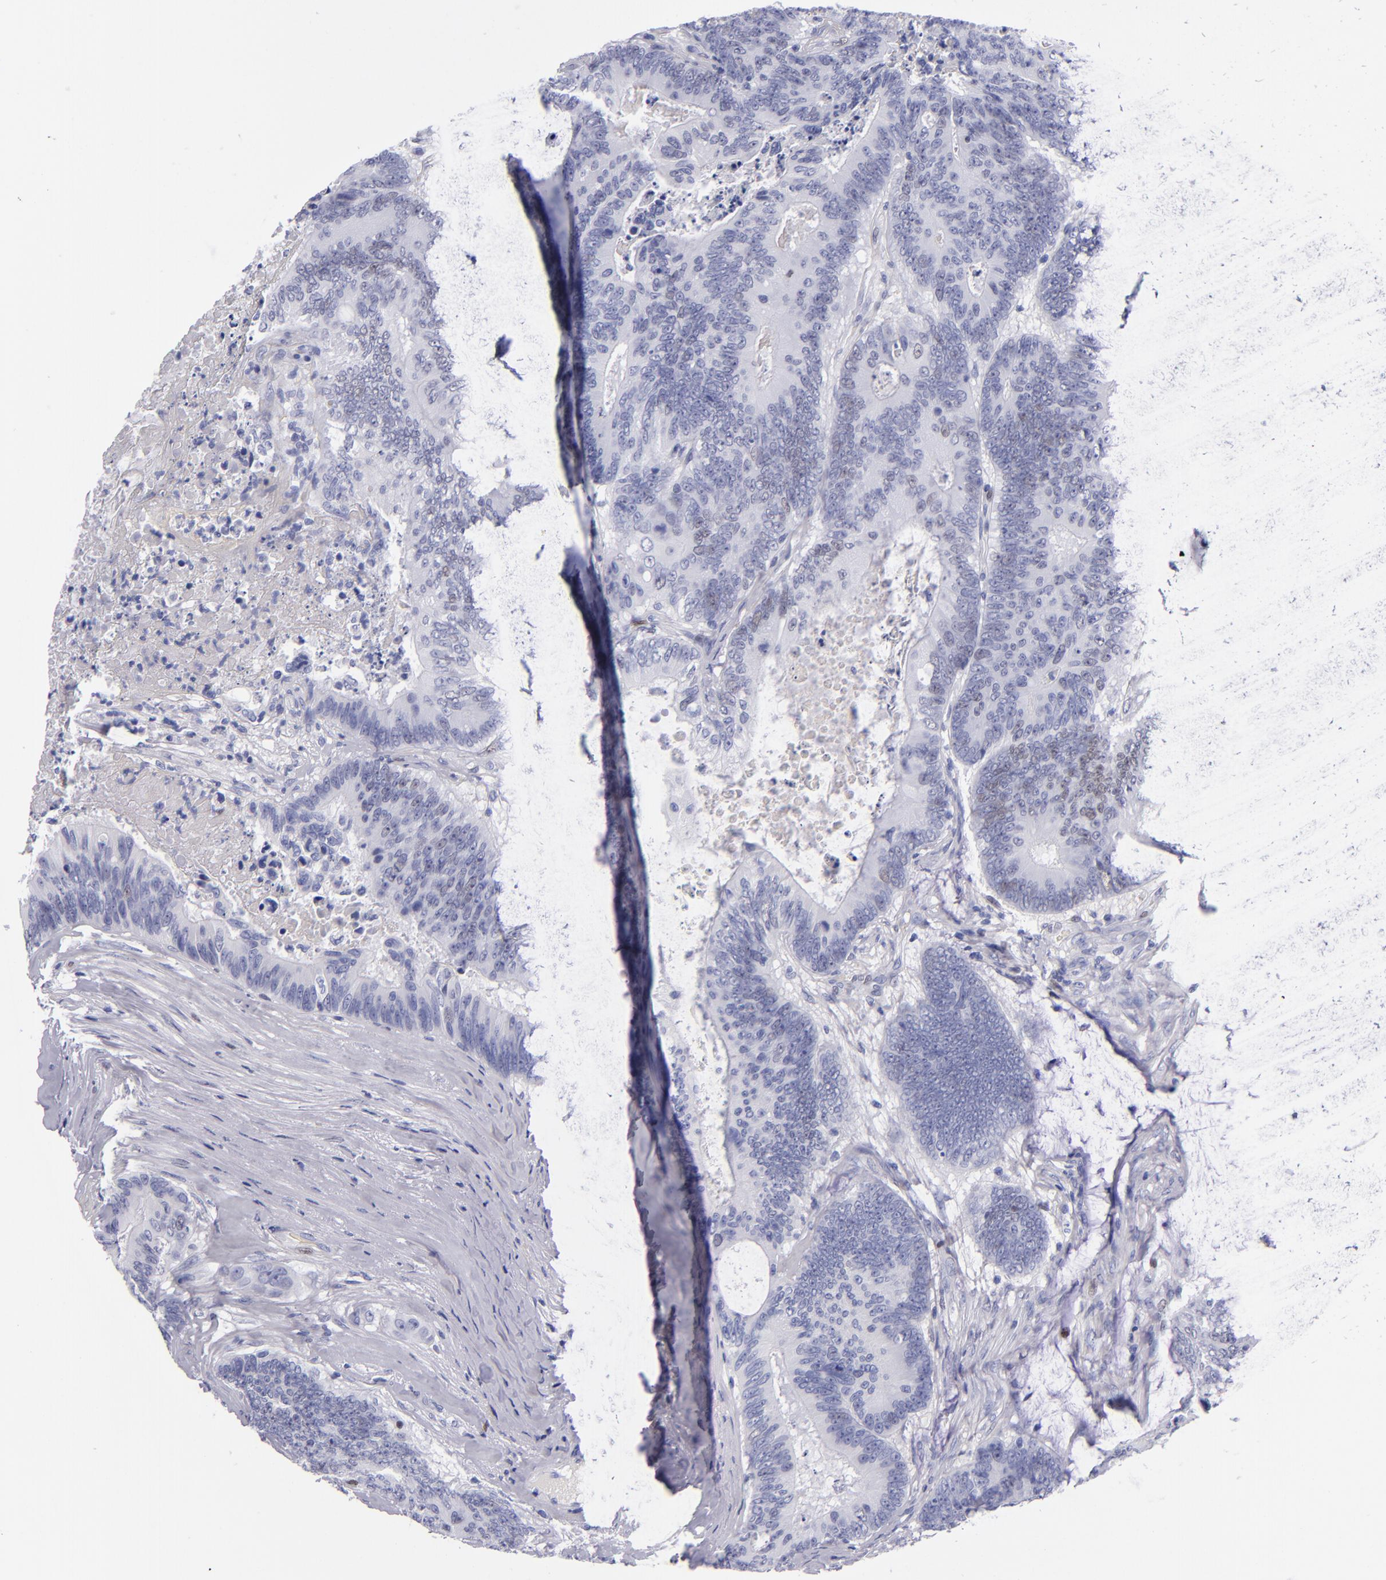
{"staining": {"intensity": "weak", "quantity": "<25%", "location": "nuclear"}, "tissue": "colorectal cancer", "cell_type": "Tumor cells", "image_type": "cancer", "snomed": [{"axis": "morphology", "description": "Adenocarcinoma, NOS"}, {"axis": "topography", "description": "Colon"}], "caption": "Tumor cells are negative for brown protein staining in colorectal cancer (adenocarcinoma).", "gene": "MCM7", "patient": {"sex": "male", "age": 65}}